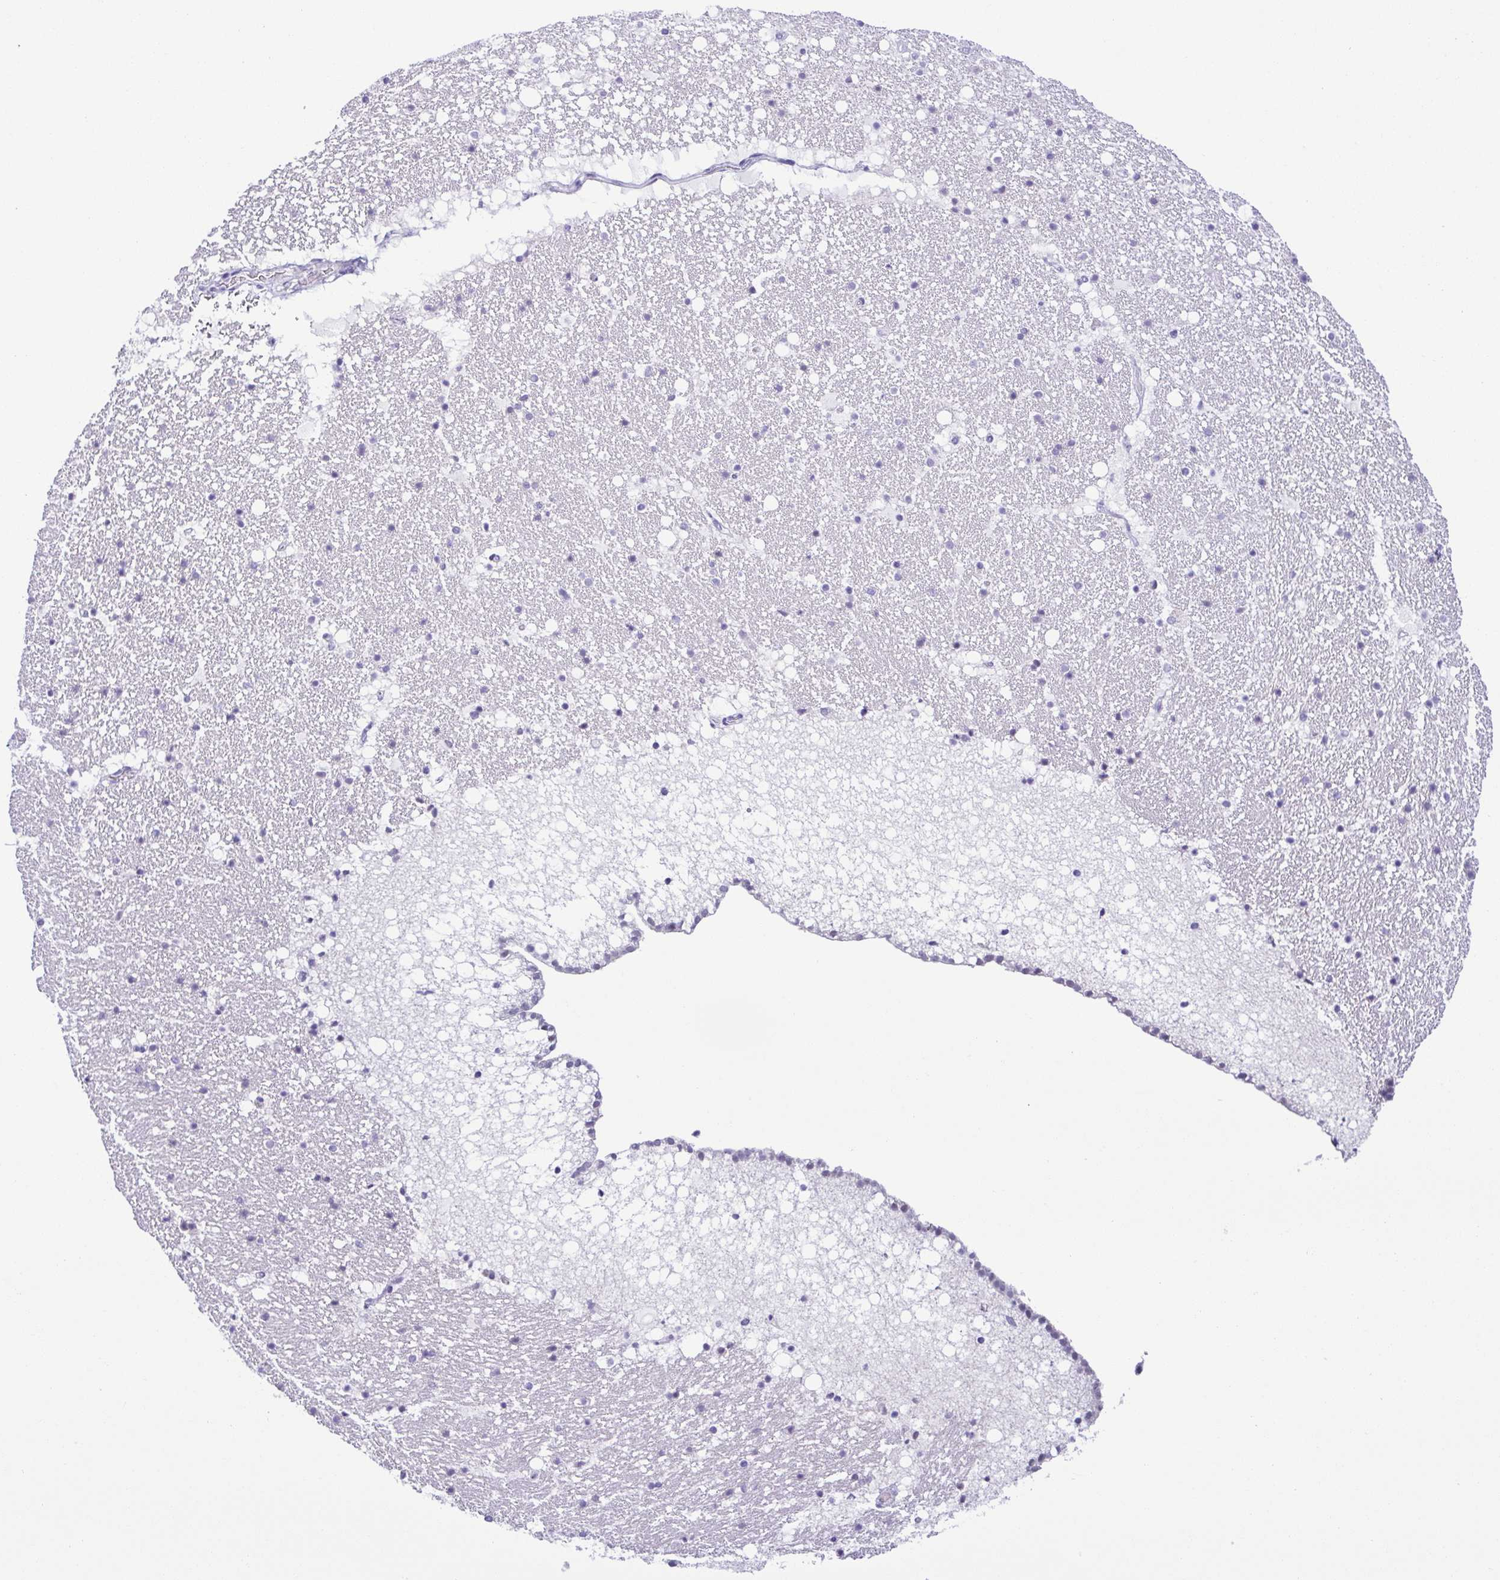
{"staining": {"intensity": "negative", "quantity": "none", "location": "none"}, "tissue": "hippocampus", "cell_type": "Glial cells", "image_type": "normal", "snomed": [{"axis": "morphology", "description": "Normal tissue, NOS"}, {"axis": "topography", "description": "Hippocampus"}], "caption": "Protein analysis of normal hippocampus shows no significant positivity in glial cells.", "gene": "TIPIN", "patient": {"sex": "female", "age": 42}}